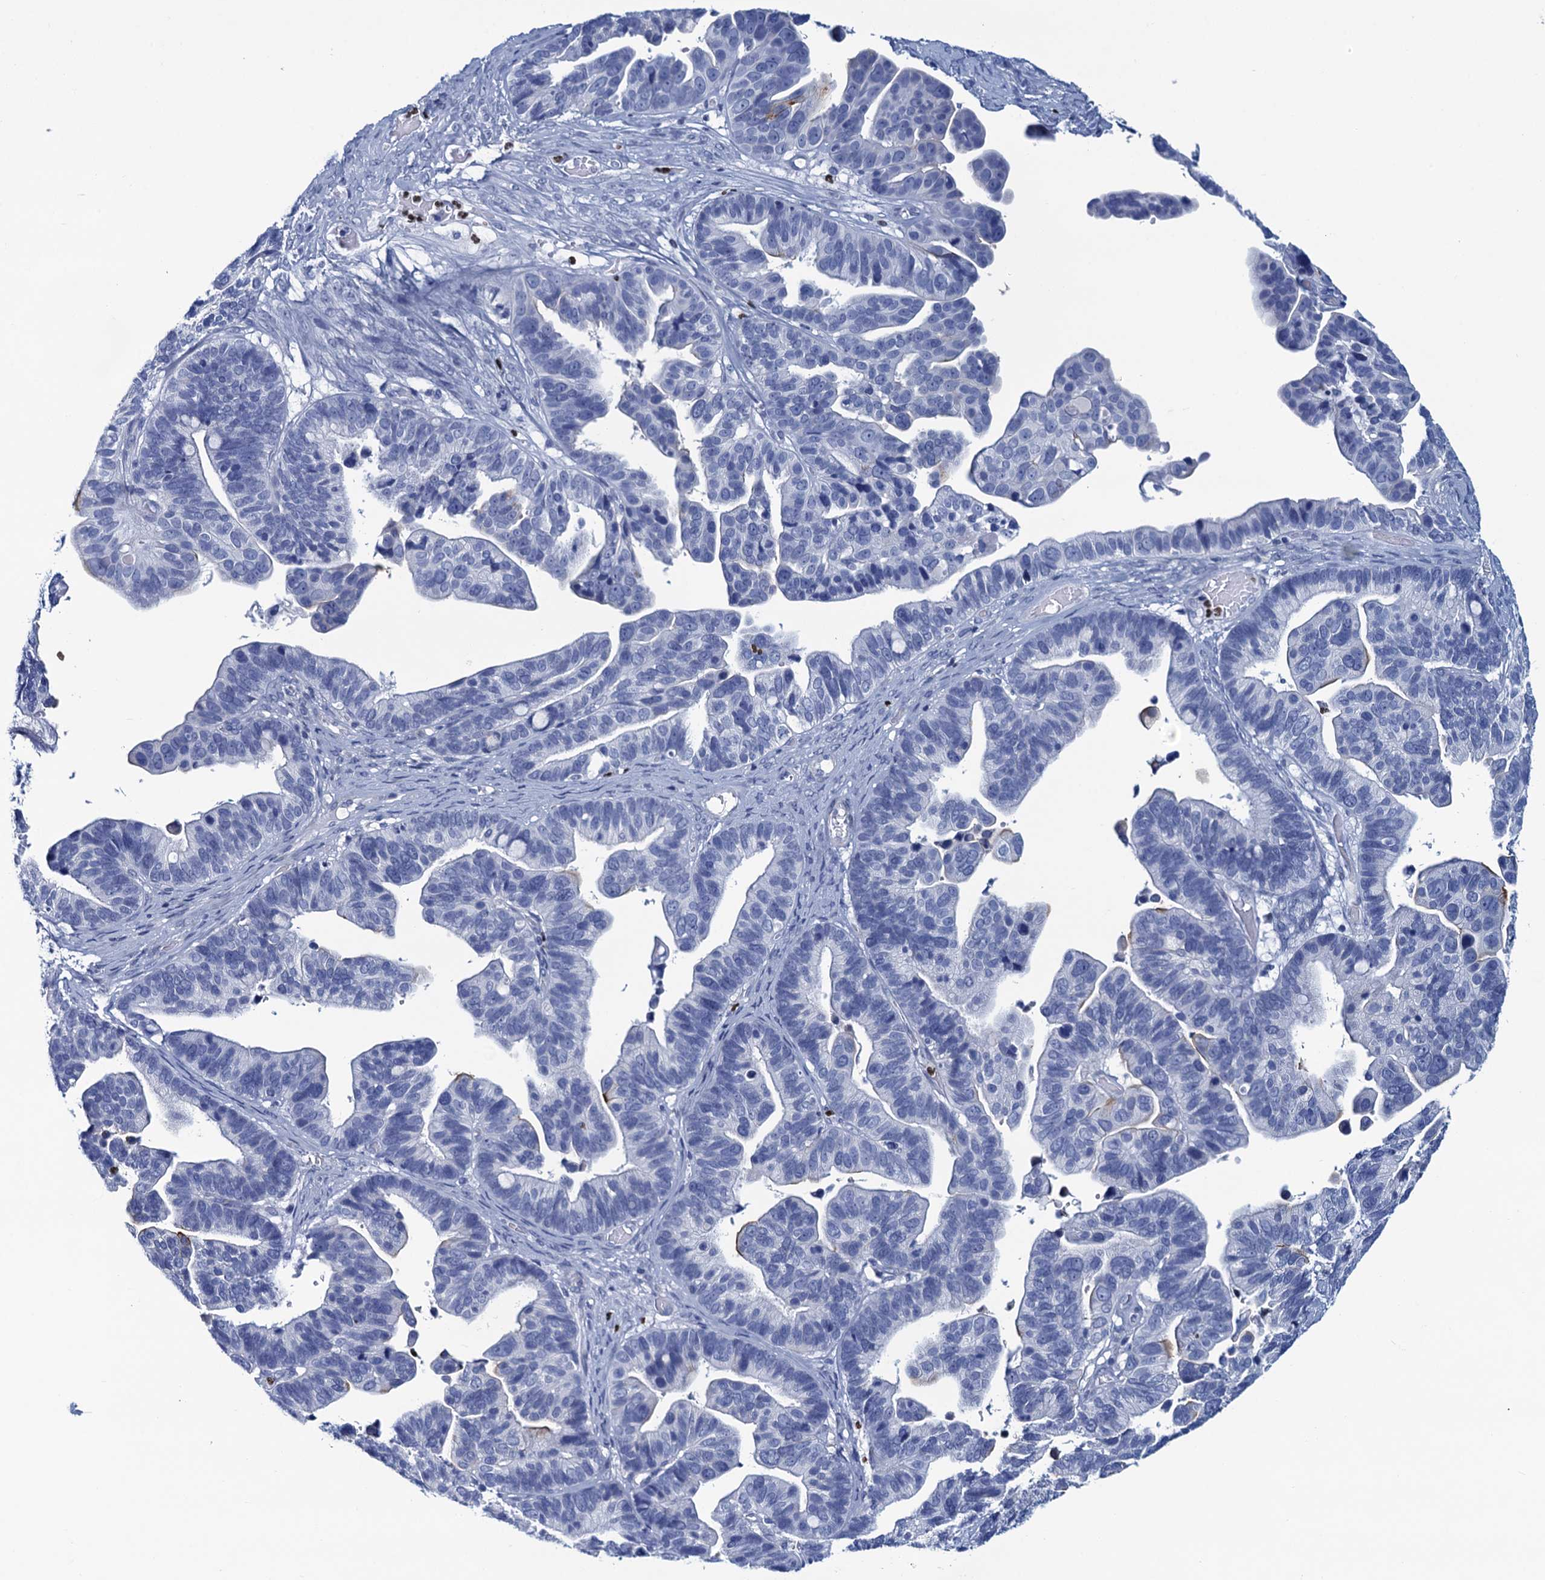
{"staining": {"intensity": "negative", "quantity": "none", "location": "none"}, "tissue": "ovarian cancer", "cell_type": "Tumor cells", "image_type": "cancer", "snomed": [{"axis": "morphology", "description": "Cystadenocarcinoma, serous, NOS"}, {"axis": "topography", "description": "Ovary"}], "caption": "A photomicrograph of human ovarian serous cystadenocarcinoma is negative for staining in tumor cells.", "gene": "RHCG", "patient": {"sex": "female", "age": 56}}